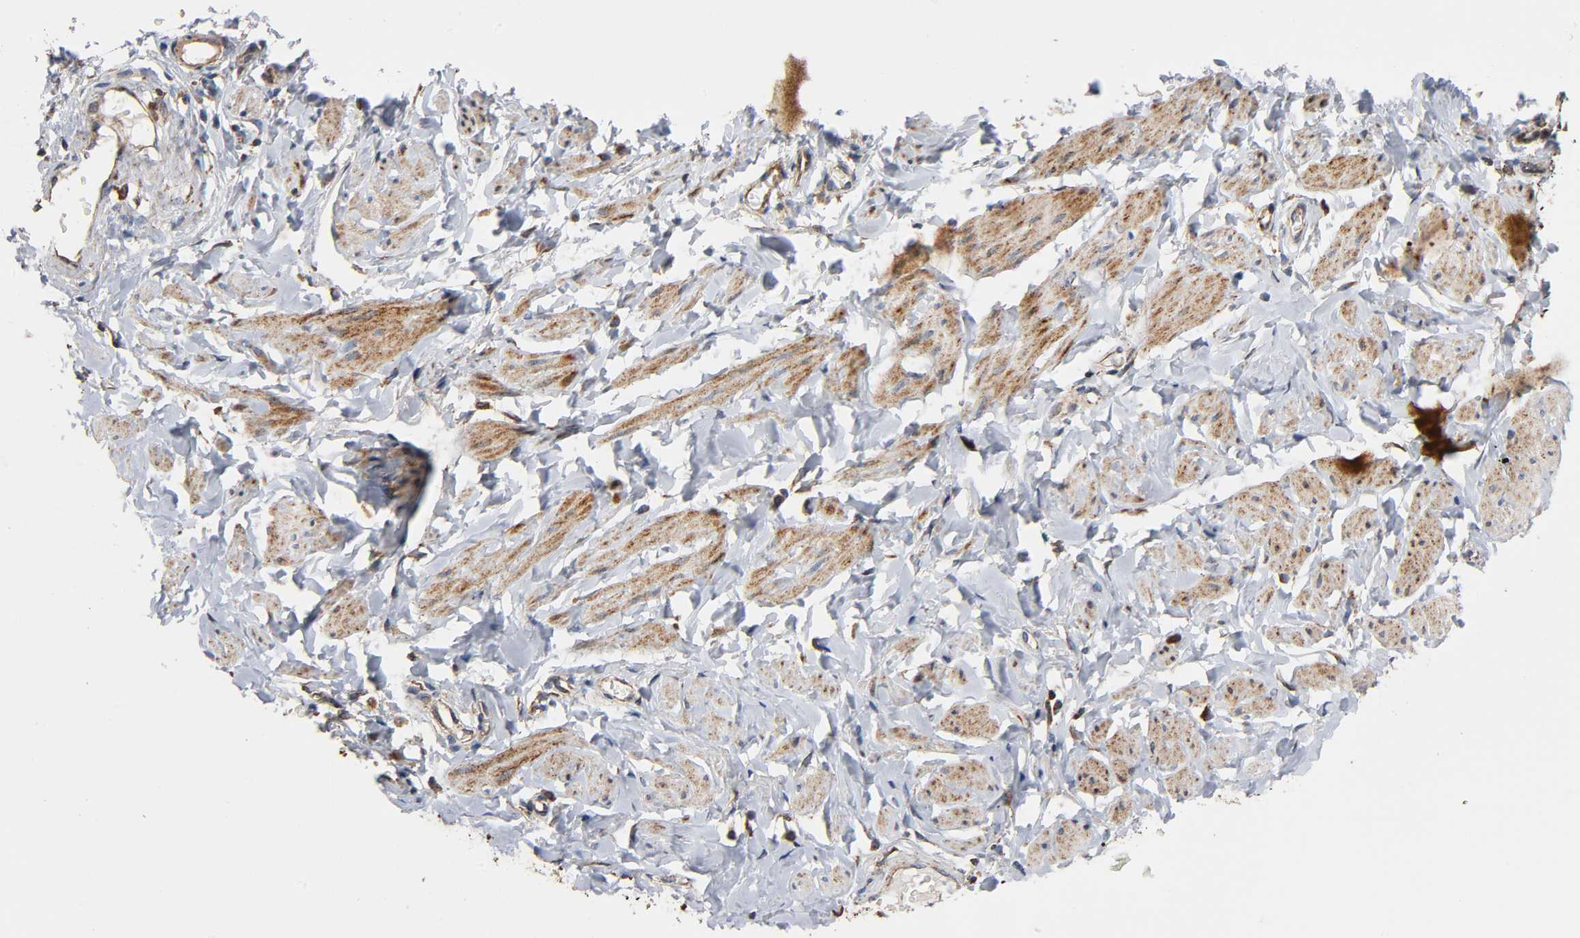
{"staining": {"intensity": "moderate", "quantity": "25%-75%", "location": "cytoplasmic/membranous"}, "tissue": "vagina", "cell_type": "Squamous epithelial cells", "image_type": "normal", "snomed": [{"axis": "morphology", "description": "Normal tissue, NOS"}, {"axis": "topography", "description": "Vagina"}], "caption": "This photomicrograph demonstrates immunohistochemistry staining of unremarkable human vagina, with medium moderate cytoplasmic/membranous expression in approximately 25%-75% of squamous epithelial cells.", "gene": "MAP3K1", "patient": {"sex": "female", "age": 55}}